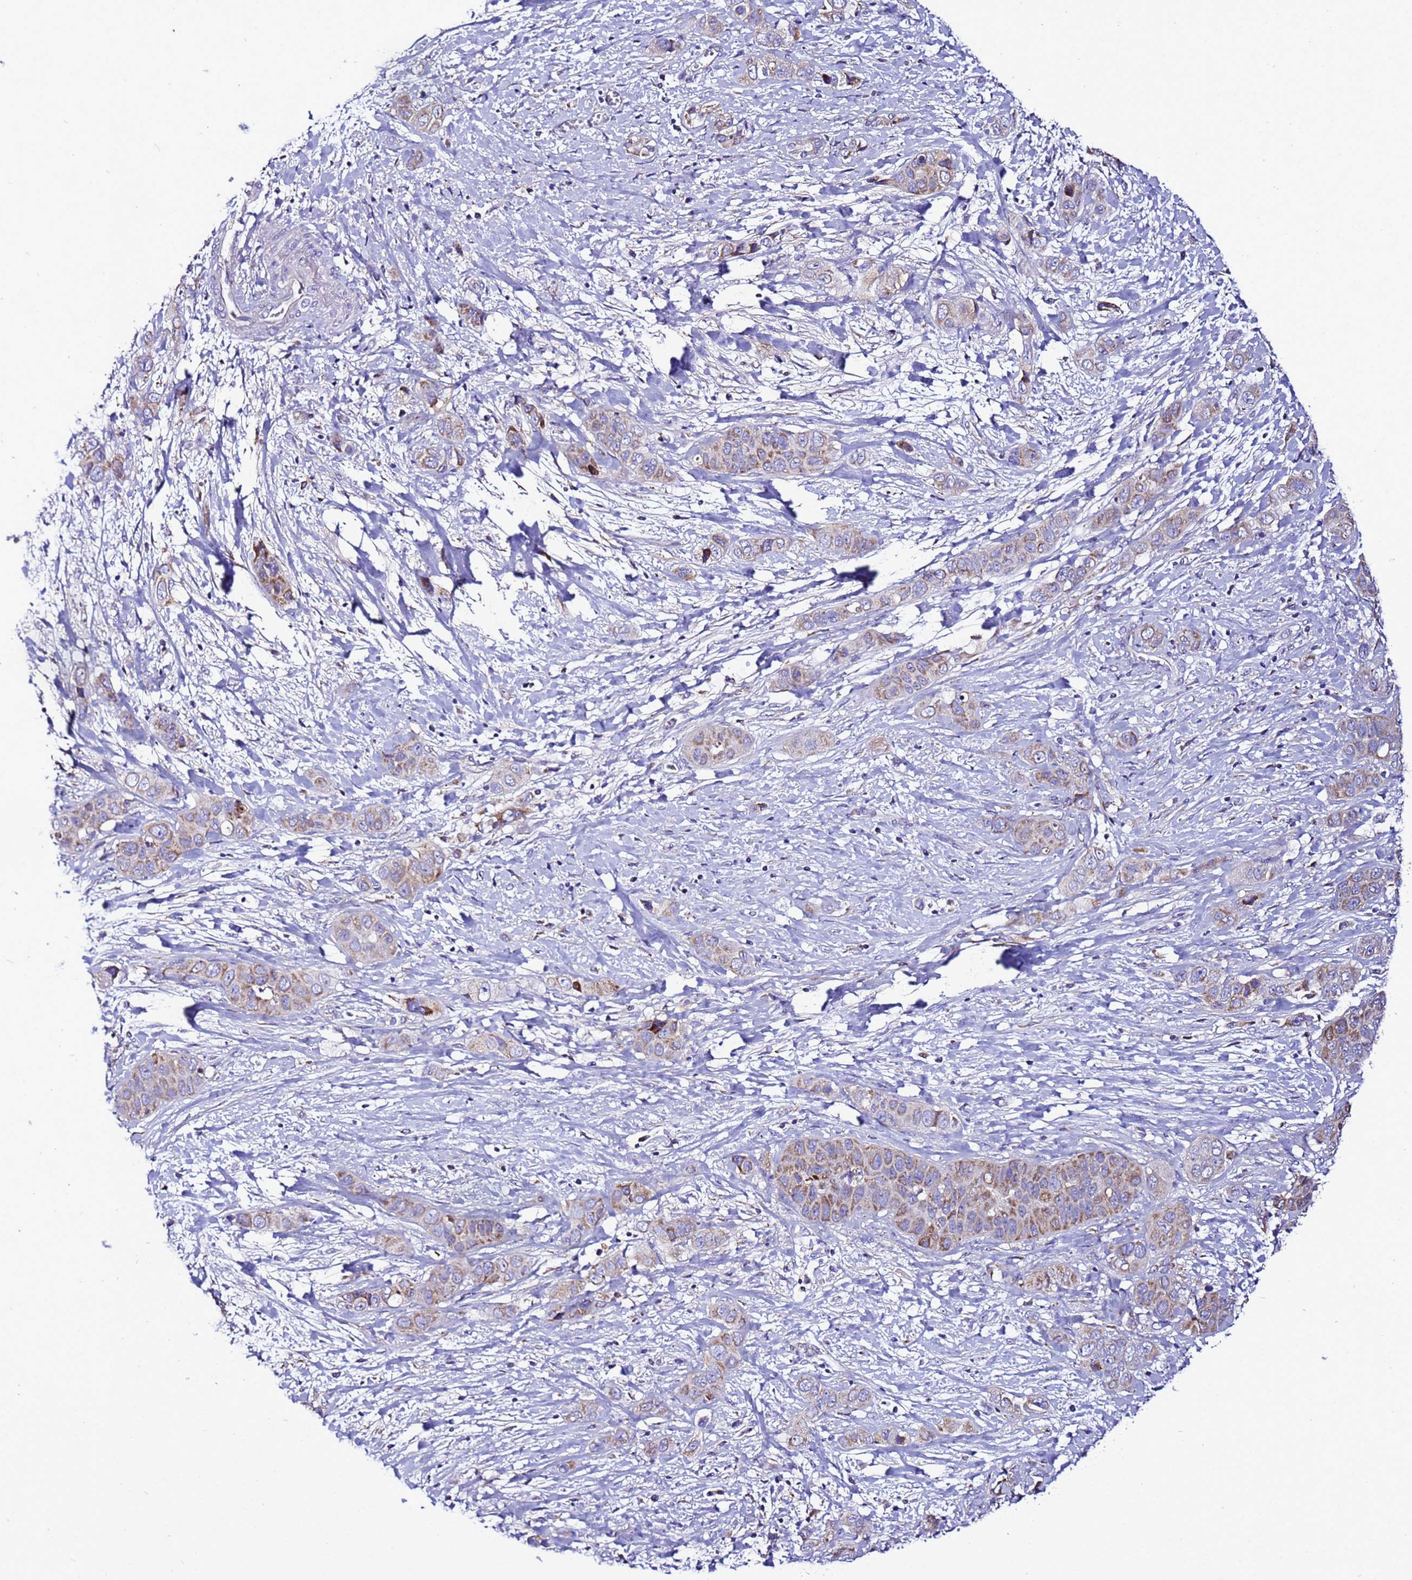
{"staining": {"intensity": "moderate", "quantity": "25%-75%", "location": "cytoplasmic/membranous"}, "tissue": "liver cancer", "cell_type": "Tumor cells", "image_type": "cancer", "snomed": [{"axis": "morphology", "description": "Cholangiocarcinoma"}, {"axis": "topography", "description": "Liver"}], "caption": "Approximately 25%-75% of tumor cells in cholangiocarcinoma (liver) demonstrate moderate cytoplasmic/membranous protein positivity as visualized by brown immunohistochemical staining.", "gene": "HIGD2A", "patient": {"sex": "female", "age": 52}}